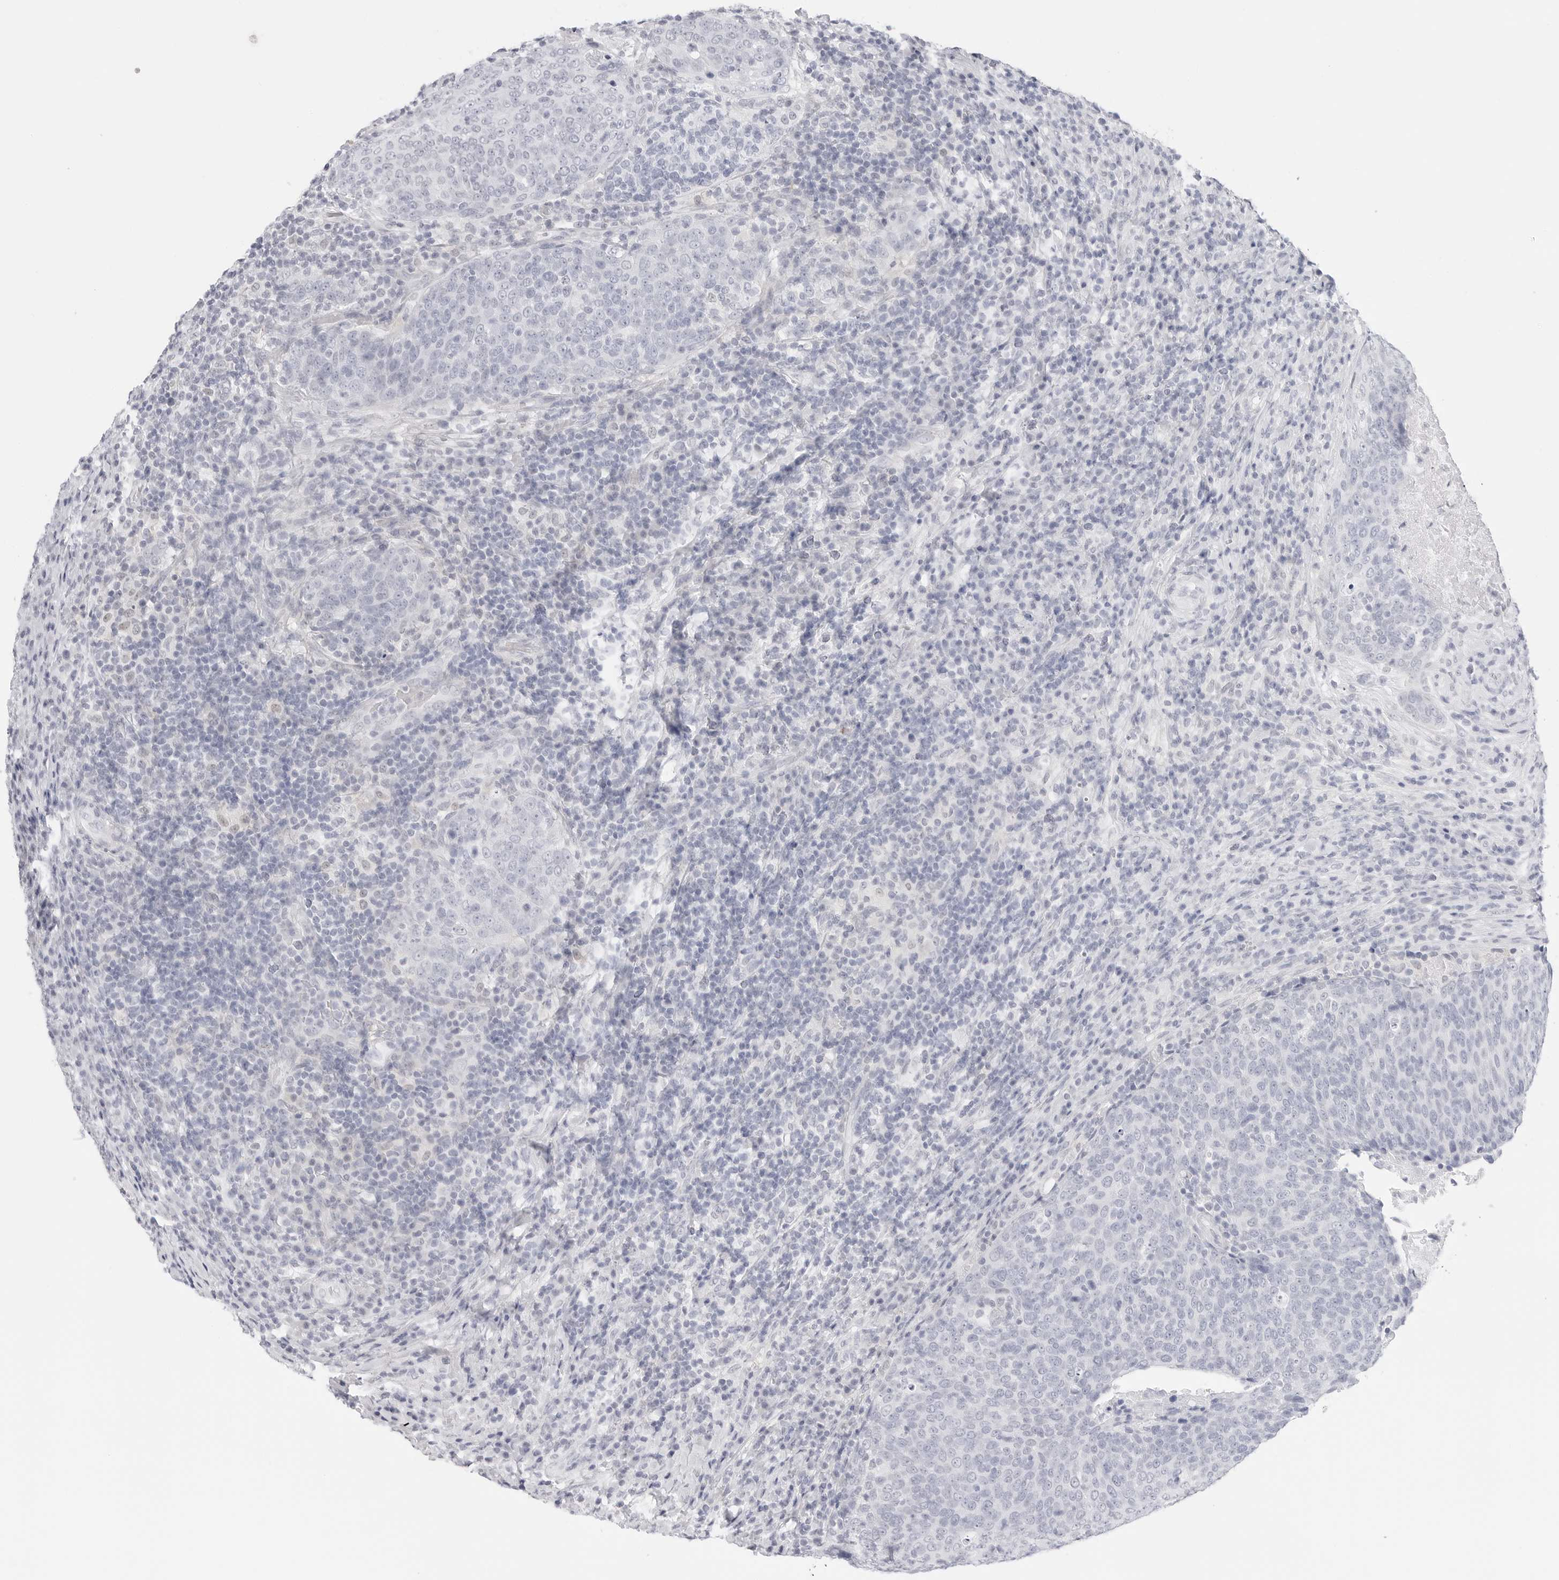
{"staining": {"intensity": "negative", "quantity": "none", "location": "none"}, "tissue": "head and neck cancer", "cell_type": "Tumor cells", "image_type": "cancer", "snomed": [{"axis": "morphology", "description": "Squamous cell carcinoma, NOS"}, {"axis": "morphology", "description": "Squamous cell carcinoma, metastatic, NOS"}, {"axis": "topography", "description": "Lymph node"}, {"axis": "topography", "description": "Head-Neck"}], "caption": "This histopathology image is of metastatic squamous cell carcinoma (head and neck) stained with immunohistochemistry (IHC) to label a protein in brown with the nuclei are counter-stained blue. There is no positivity in tumor cells. Nuclei are stained in blue.", "gene": "HMGCS2", "patient": {"sex": "male", "age": 62}}